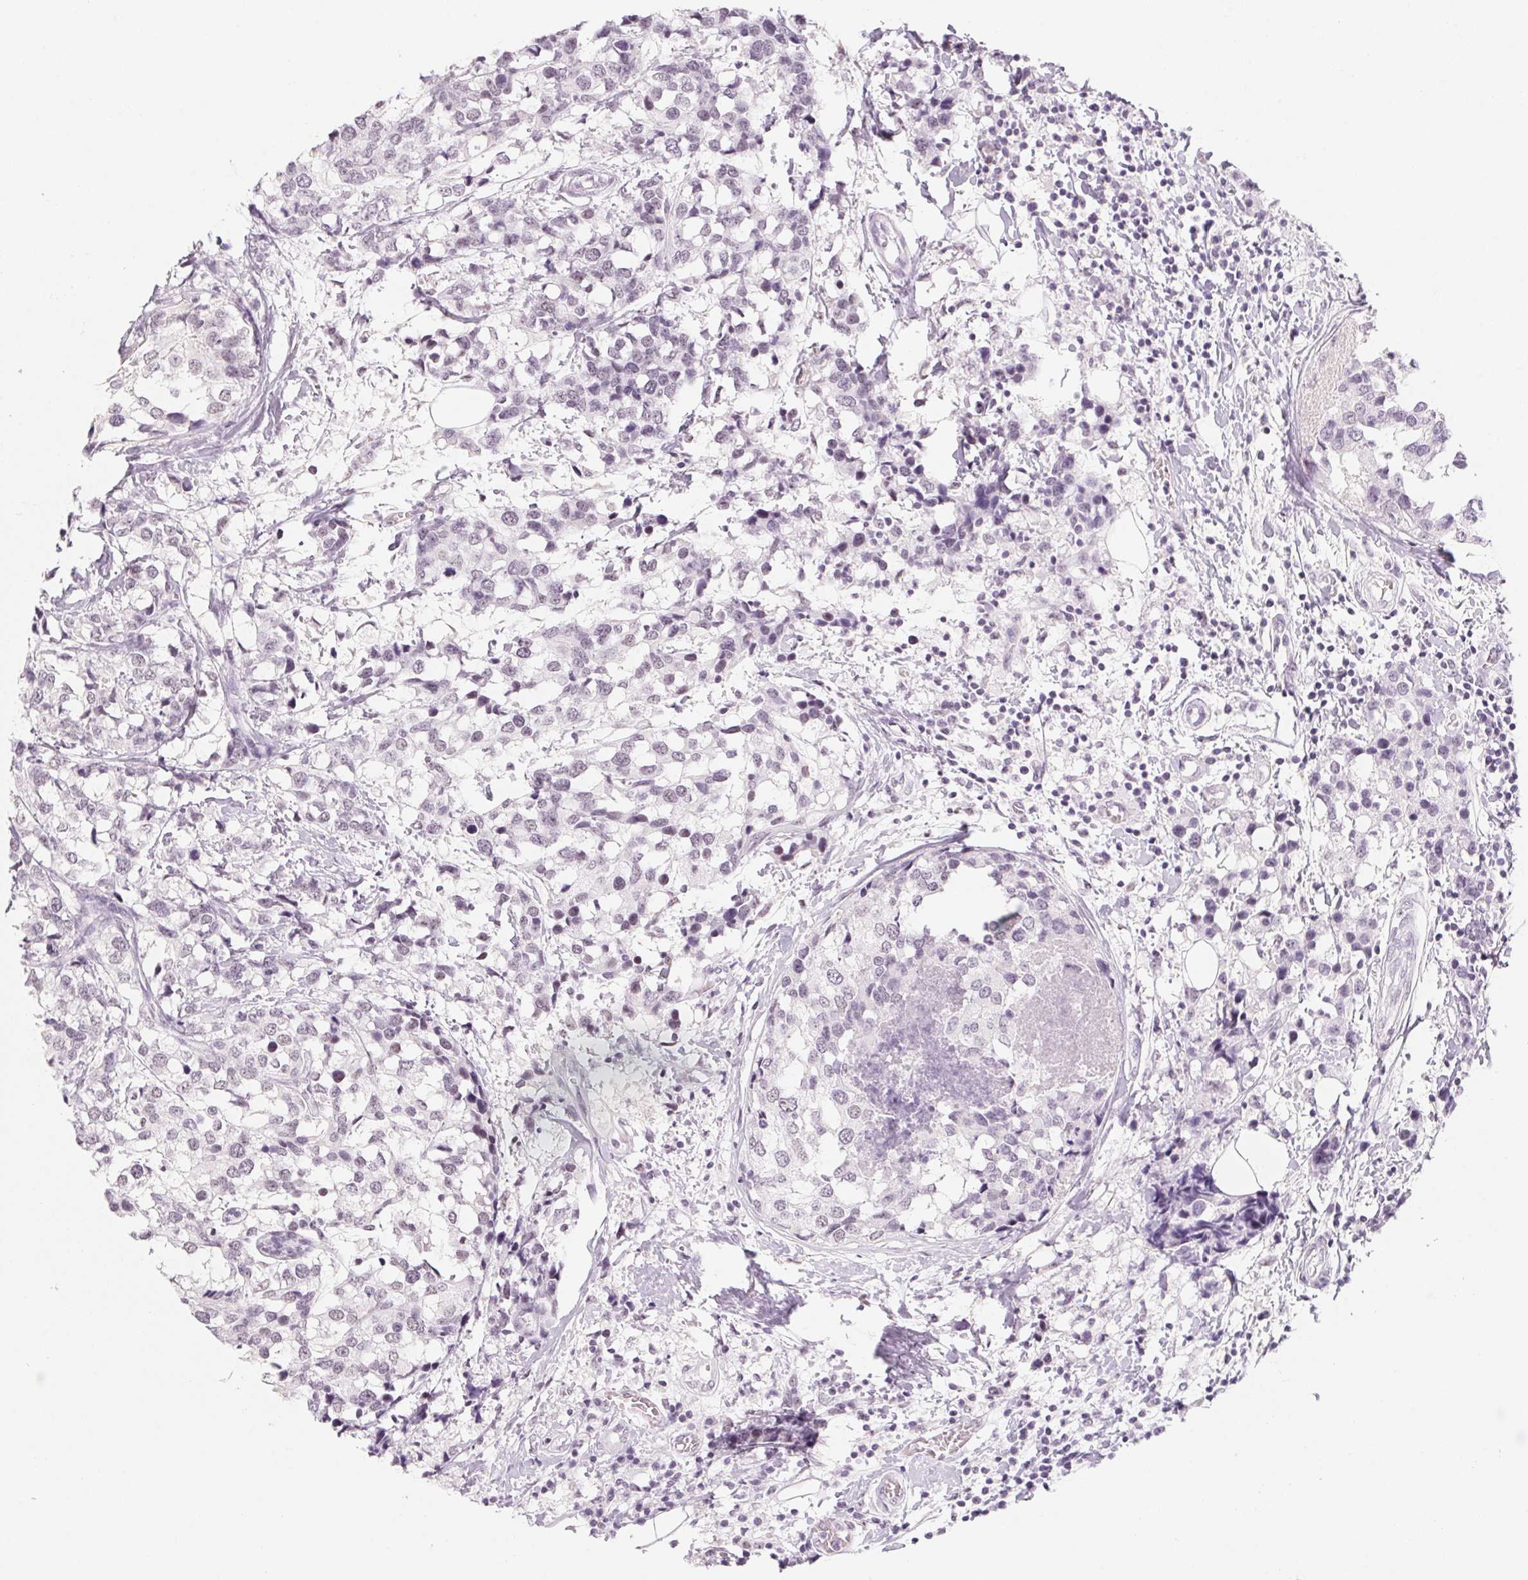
{"staining": {"intensity": "negative", "quantity": "none", "location": "none"}, "tissue": "breast cancer", "cell_type": "Tumor cells", "image_type": "cancer", "snomed": [{"axis": "morphology", "description": "Lobular carcinoma"}, {"axis": "topography", "description": "Breast"}], "caption": "A high-resolution photomicrograph shows IHC staining of breast lobular carcinoma, which exhibits no significant positivity in tumor cells.", "gene": "ZIC4", "patient": {"sex": "female", "age": 59}}